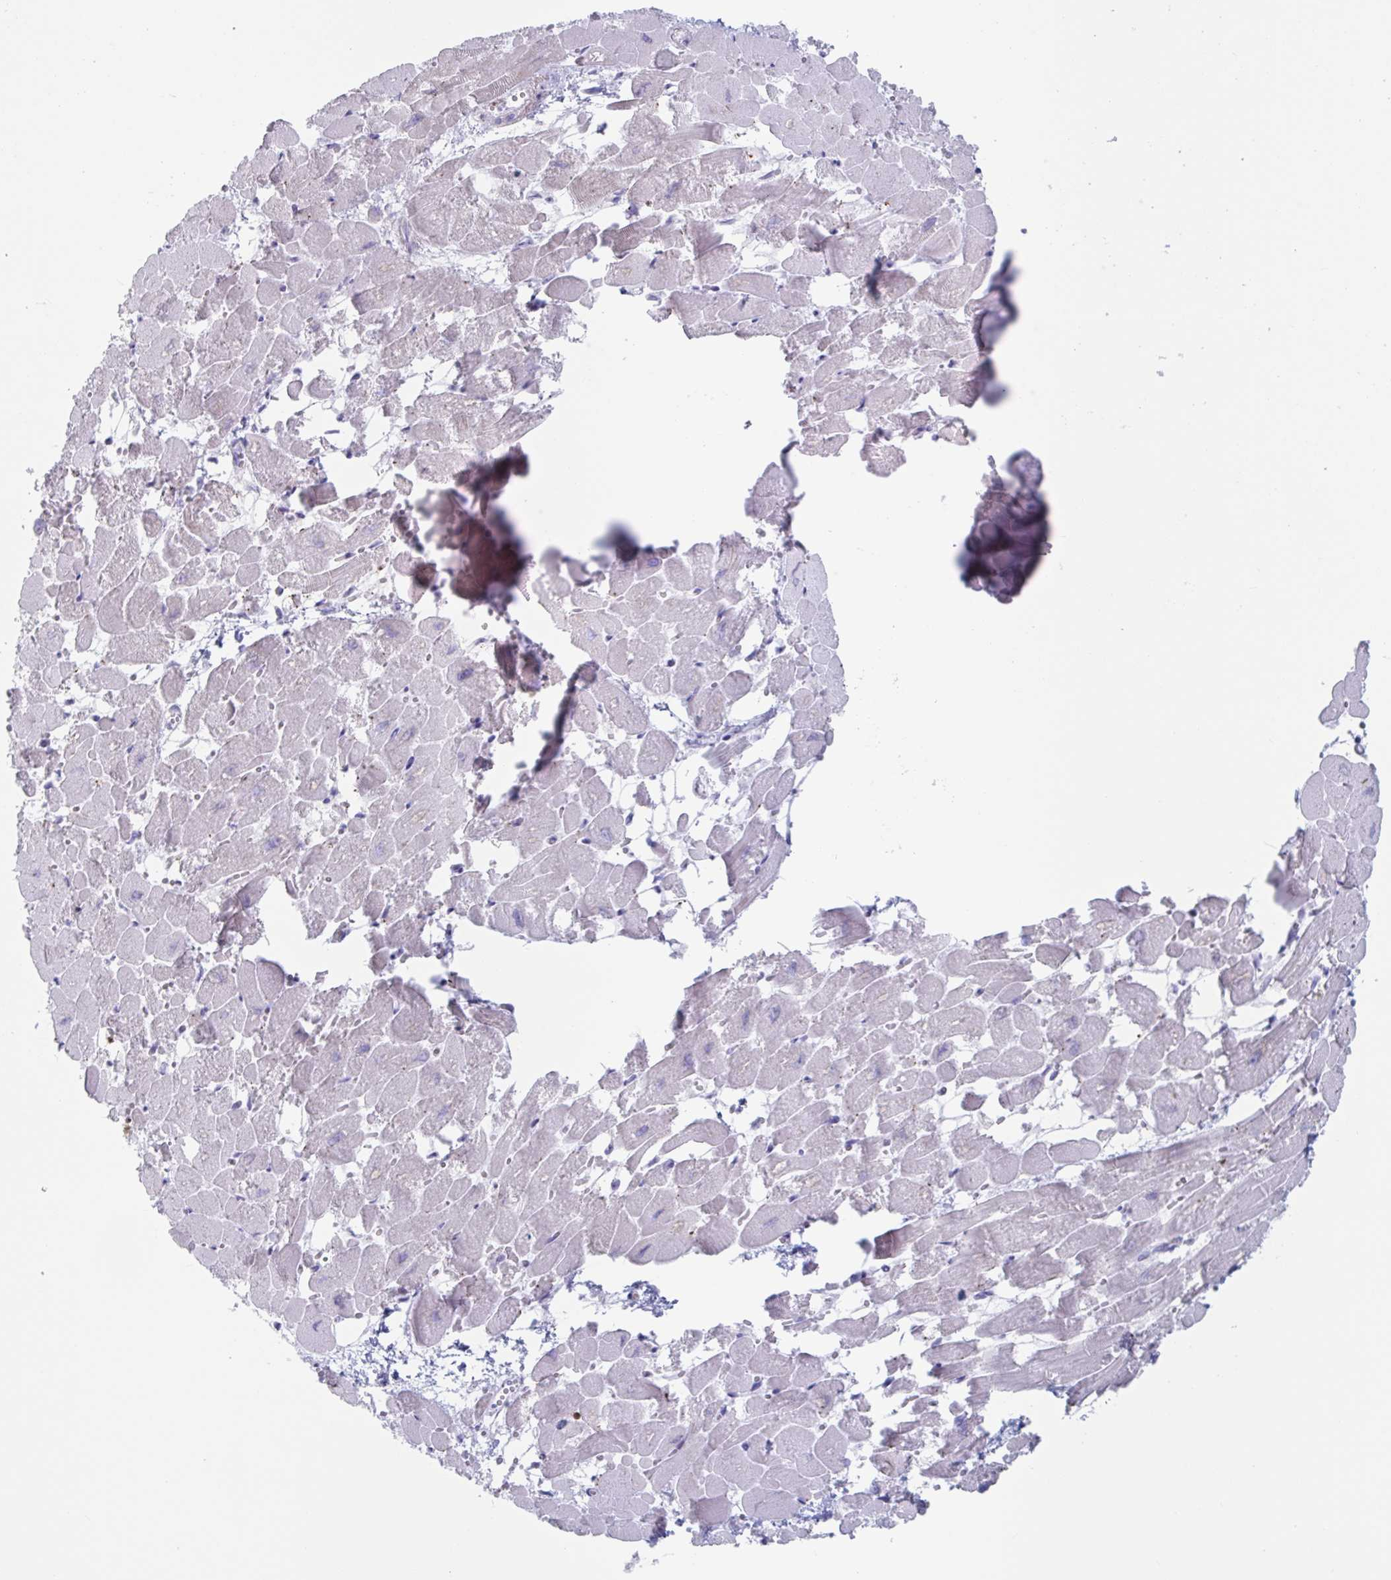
{"staining": {"intensity": "moderate", "quantity": "<25%", "location": "cytoplasmic/membranous"}, "tissue": "heart muscle", "cell_type": "Cardiomyocytes", "image_type": "normal", "snomed": [{"axis": "morphology", "description": "Normal tissue, NOS"}, {"axis": "topography", "description": "Heart"}], "caption": "Immunohistochemical staining of benign heart muscle shows low levels of moderate cytoplasmic/membranous expression in approximately <25% of cardiomyocytes. (Brightfield microscopy of DAB IHC at high magnification).", "gene": "CYP4F11", "patient": {"sex": "female", "age": 52}}